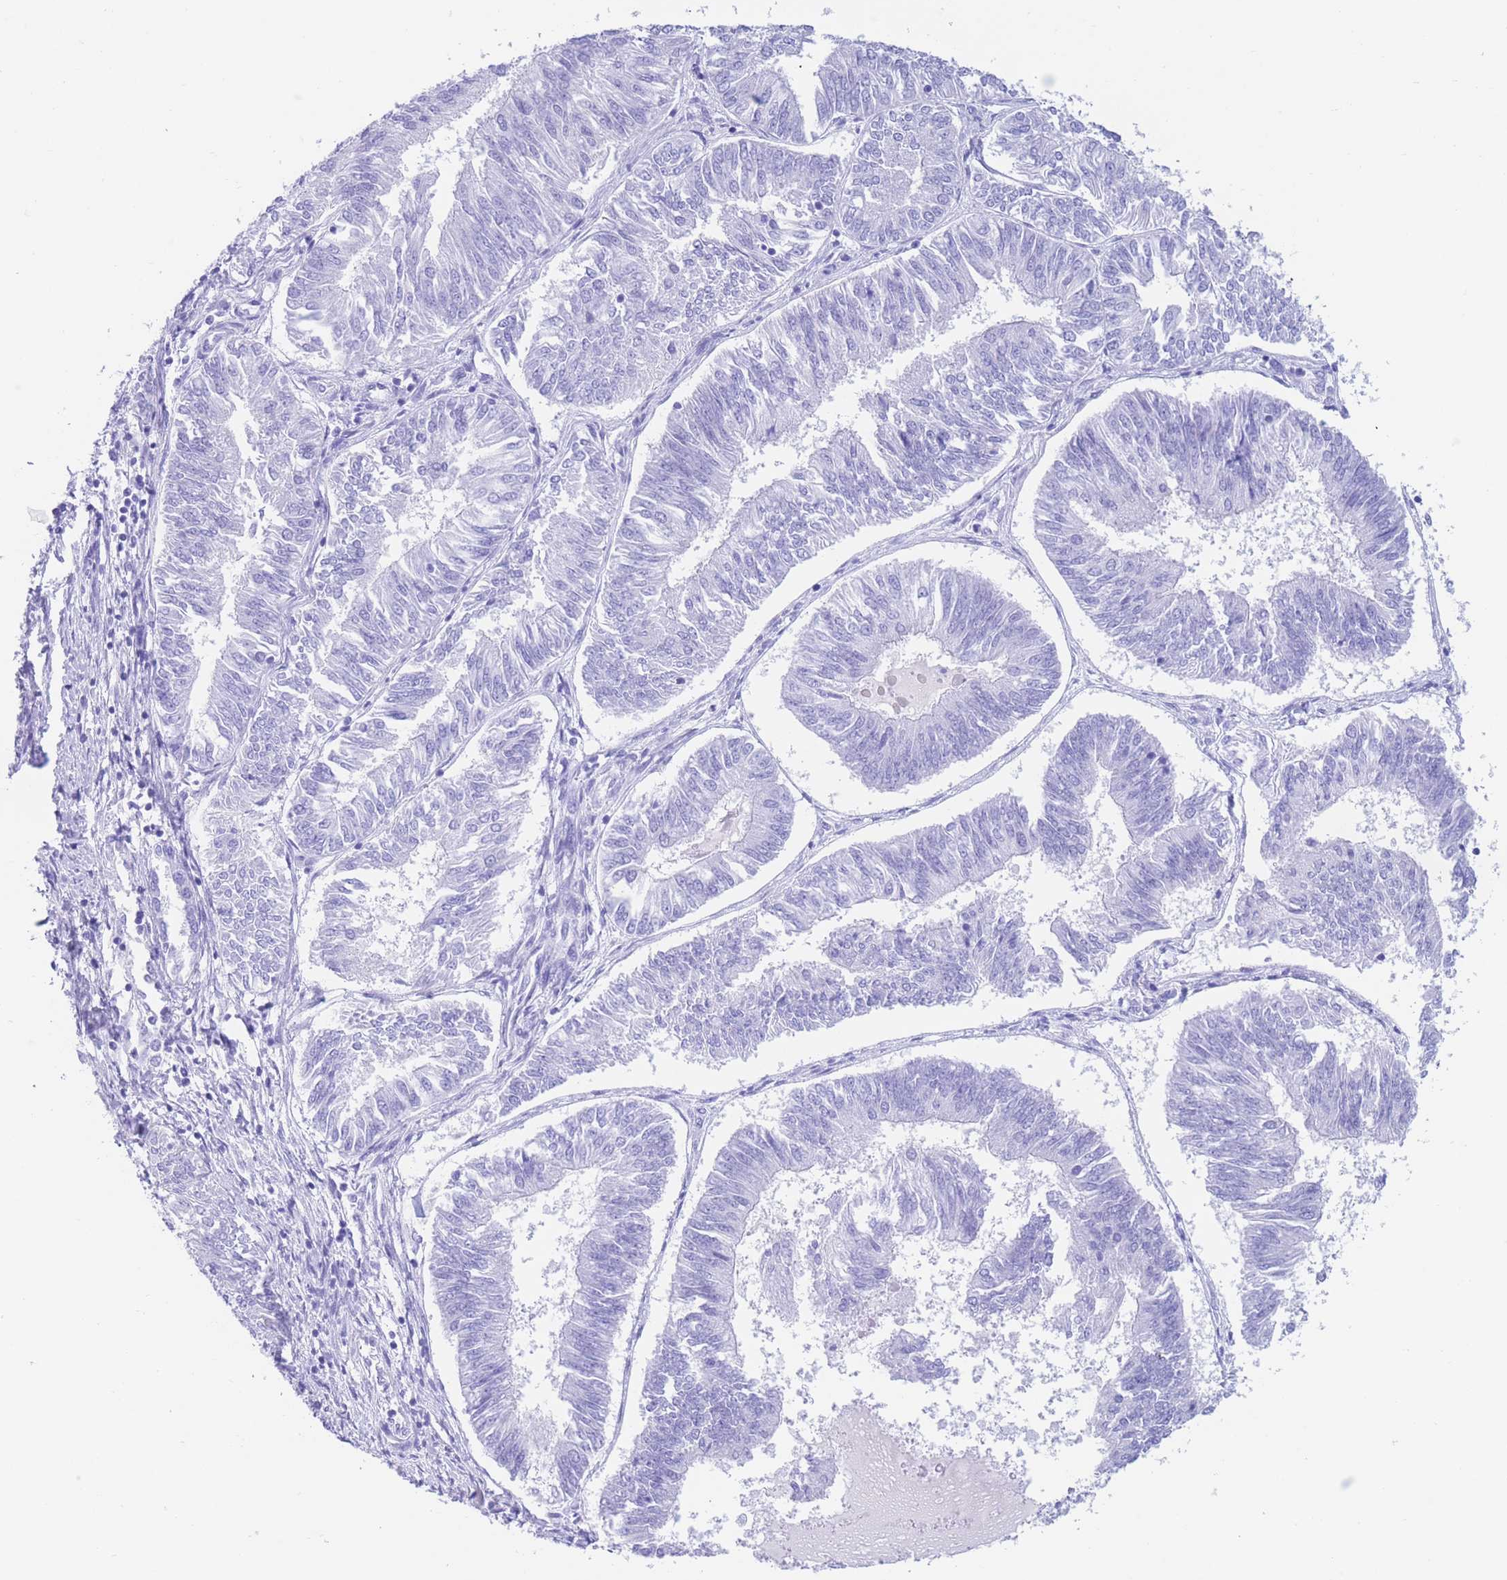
{"staining": {"intensity": "negative", "quantity": "none", "location": "none"}, "tissue": "endometrial cancer", "cell_type": "Tumor cells", "image_type": "cancer", "snomed": [{"axis": "morphology", "description": "Adenocarcinoma, NOS"}, {"axis": "topography", "description": "Endometrium"}], "caption": "Protein analysis of endometrial adenocarcinoma reveals no significant expression in tumor cells. Nuclei are stained in blue.", "gene": "SLCO1B3", "patient": {"sex": "female", "age": 58}}